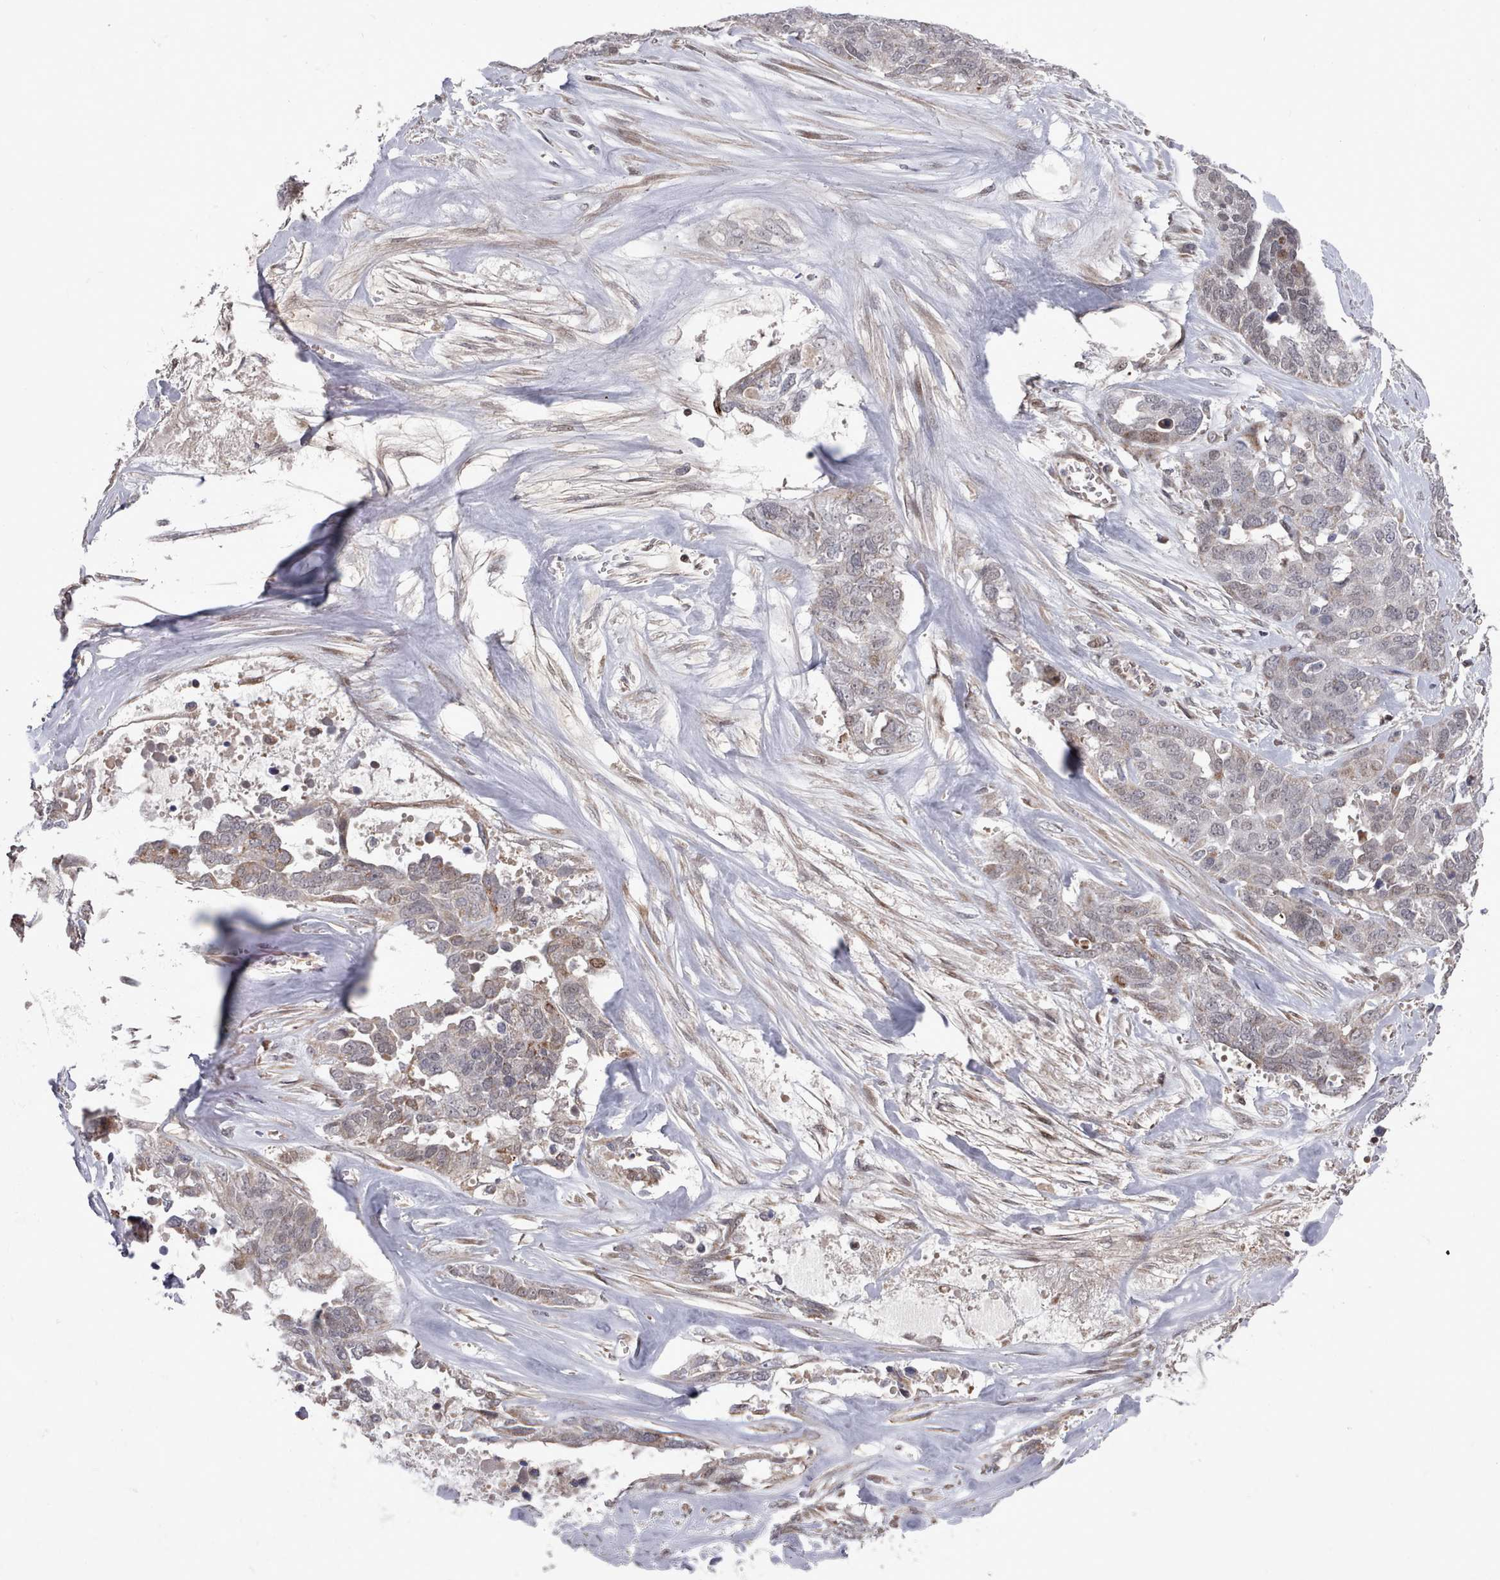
{"staining": {"intensity": "weak", "quantity": "<25%", "location": "nuclear"}, "tissue": "ovarian cancer", "cell_type": "Tumor cells", "image_type": "cancer", "snomed": [{"axis": "morphology", "description": "Cystadenocarcinoma, serous, NOS"}, {"axis": "topography", "description": "Ovary"}], "caption": "The histopathology image reveals no staining of tumor cells in ovarian cancer (serous cystadenocarcinoma).", "gene": "CPSF4", "patient": {"sex": "female", "age": 44}}